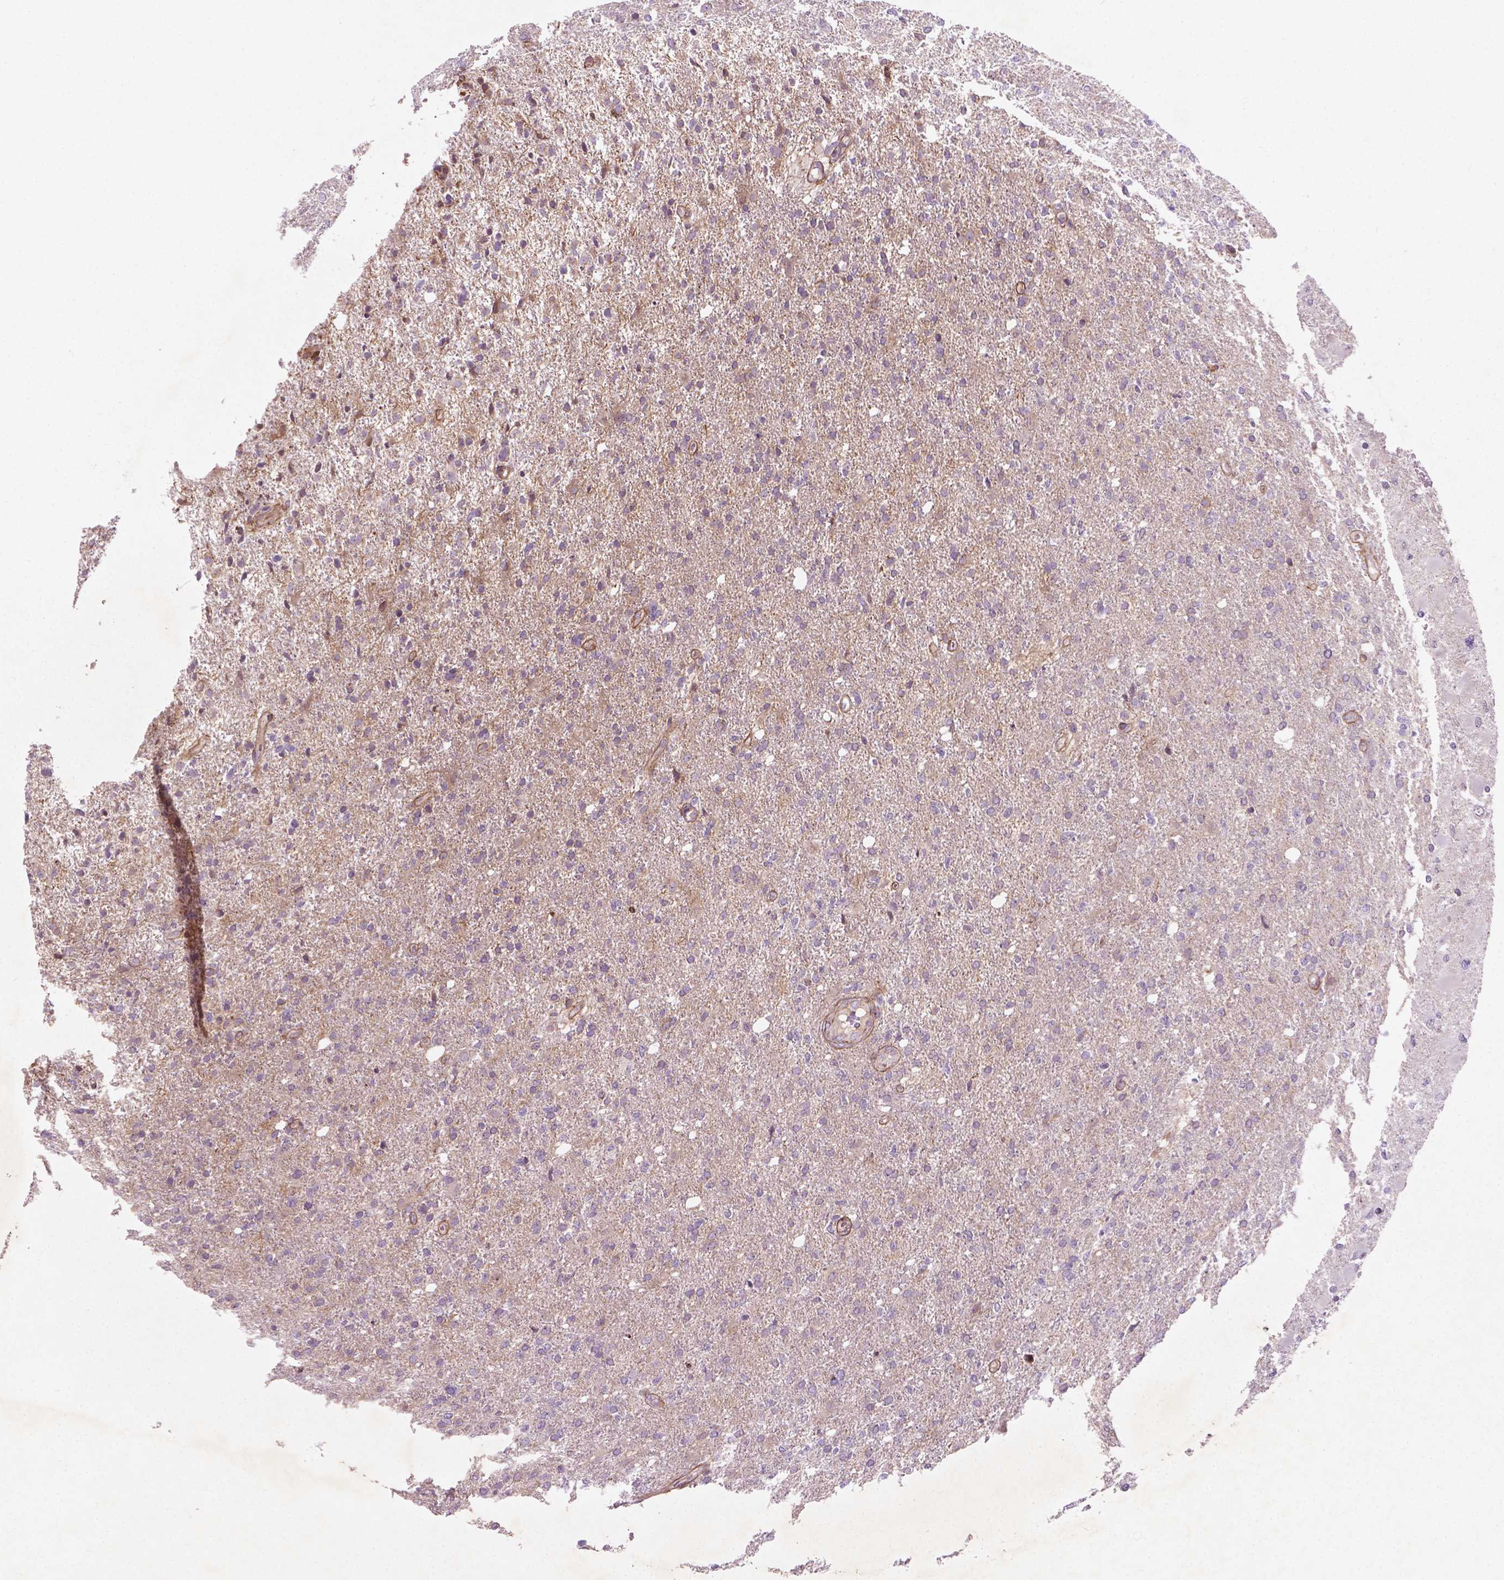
{"staining": {"intensity": "negative", "quantity": "none", "location": "none"}, "tissue": "glioma", "cell_type": "Tumor cells", "image_type": "cancer", "snomed": [{"axis": "morphology", "description": "Glioma, malignant, High grade"}, {"axis": "topography", "description": "Cerebral cortex"}], "caption": "Immunohistochemical staining of glioma displays no significant expression in tumor cells. (Immunohistochemistry, brightfield microscopy, high magnification).", "gene": "TCHP", "patient": {"sex": "male", "age": 70}}